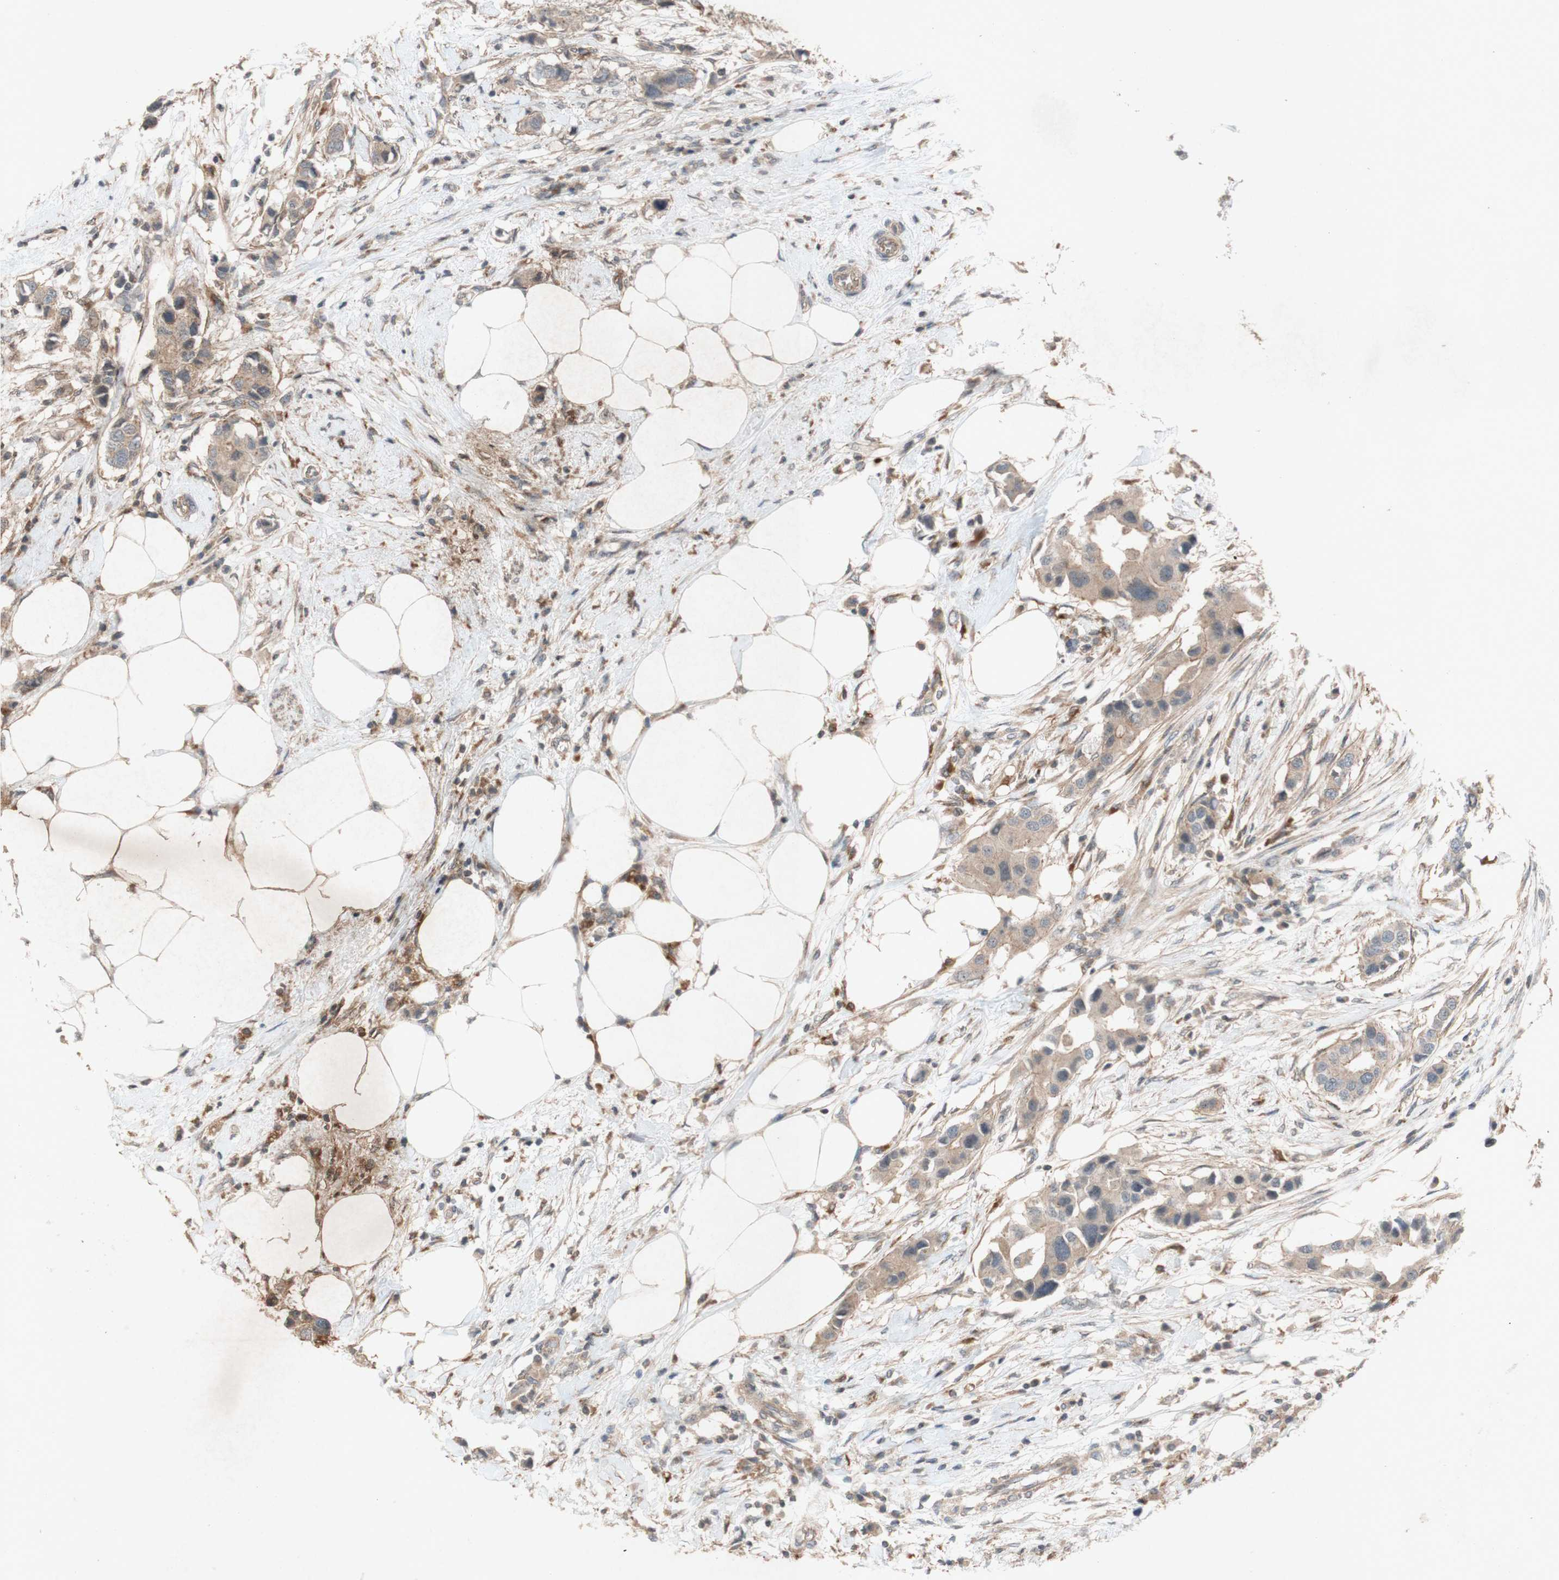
{"staining": {"intensity": "weak", "quantity": ">75%", "location": "cytoplasmic/membranous"}, "tissue": "breast cancer", "cell_type": "Tumor cells", "image_type": "cancer", "snomed": [{"axis": "morphology", "description": "Normal tissue, NOS"}, {"axis": "morphology", "description": "Duct carcinoma"}, {"axis": "topography", "description": "Breast"}], "caption": "Approximately >75% of tumor cells in breast intraductal carcinoma display weak cytoplasmic/membranous protein expression as visualized by brown immunohistochemical staining.", "gene": "ATP6V1F", "patient": {"sex": "female", "age": 50}}